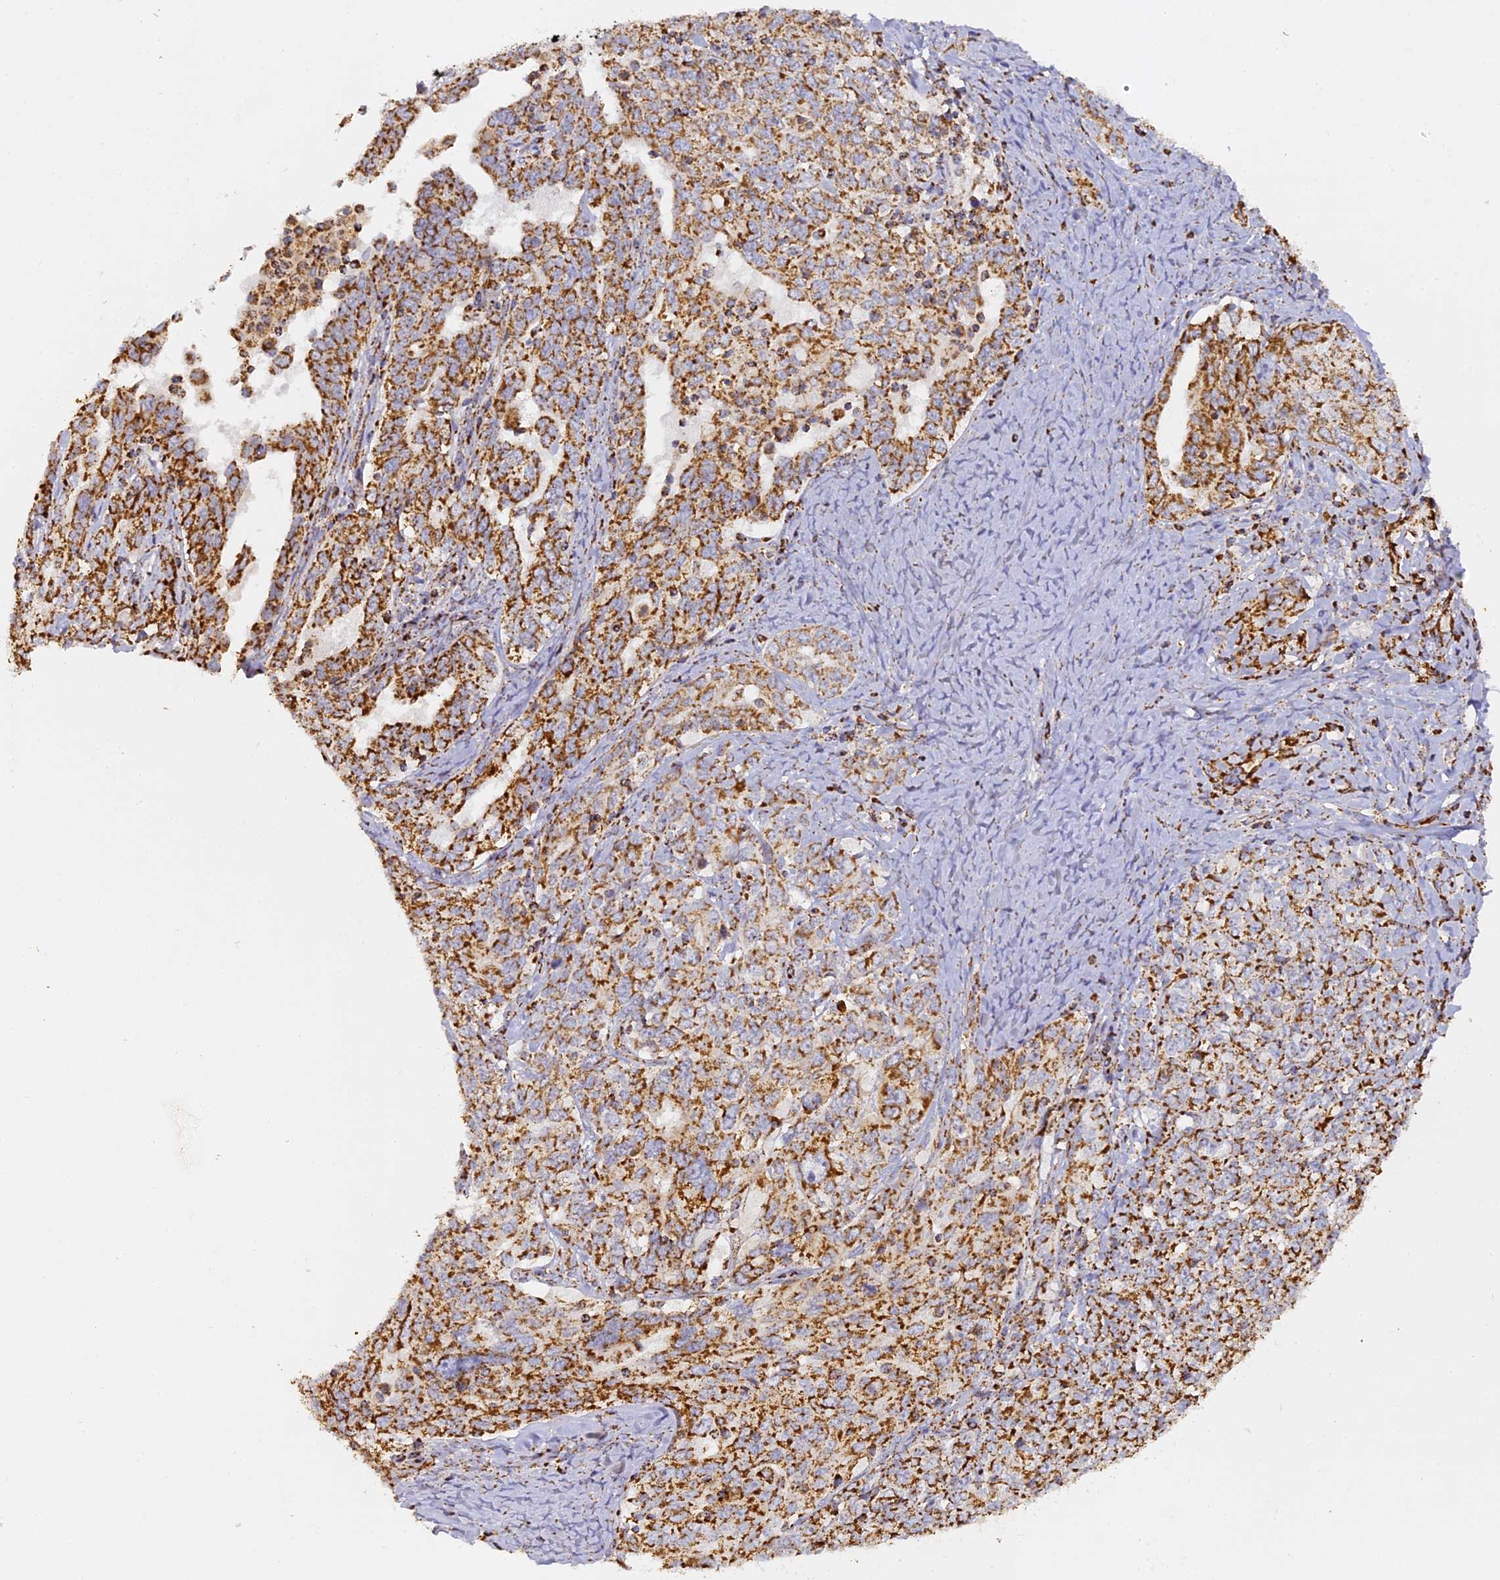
{"staining": {"intensity": "strong", "quantity": ">75%", "location": "cytoplasmic/membranous"}, "tissue": "ovarian cancer", "cell_type": "Tumor cells", "image_type": "cancer", "snomed": [{"axis": "morphology", "description": "Carcinoma, endometroid"}, {"axis": "topography", "description": "Ovary"}], "caption": "Human endometroid carcinoma (ovarian) stained with a protein marker shows strong staining in tumor cells.", "gene": "DONSON", "patient": {"sex": "female", "age": 62}}